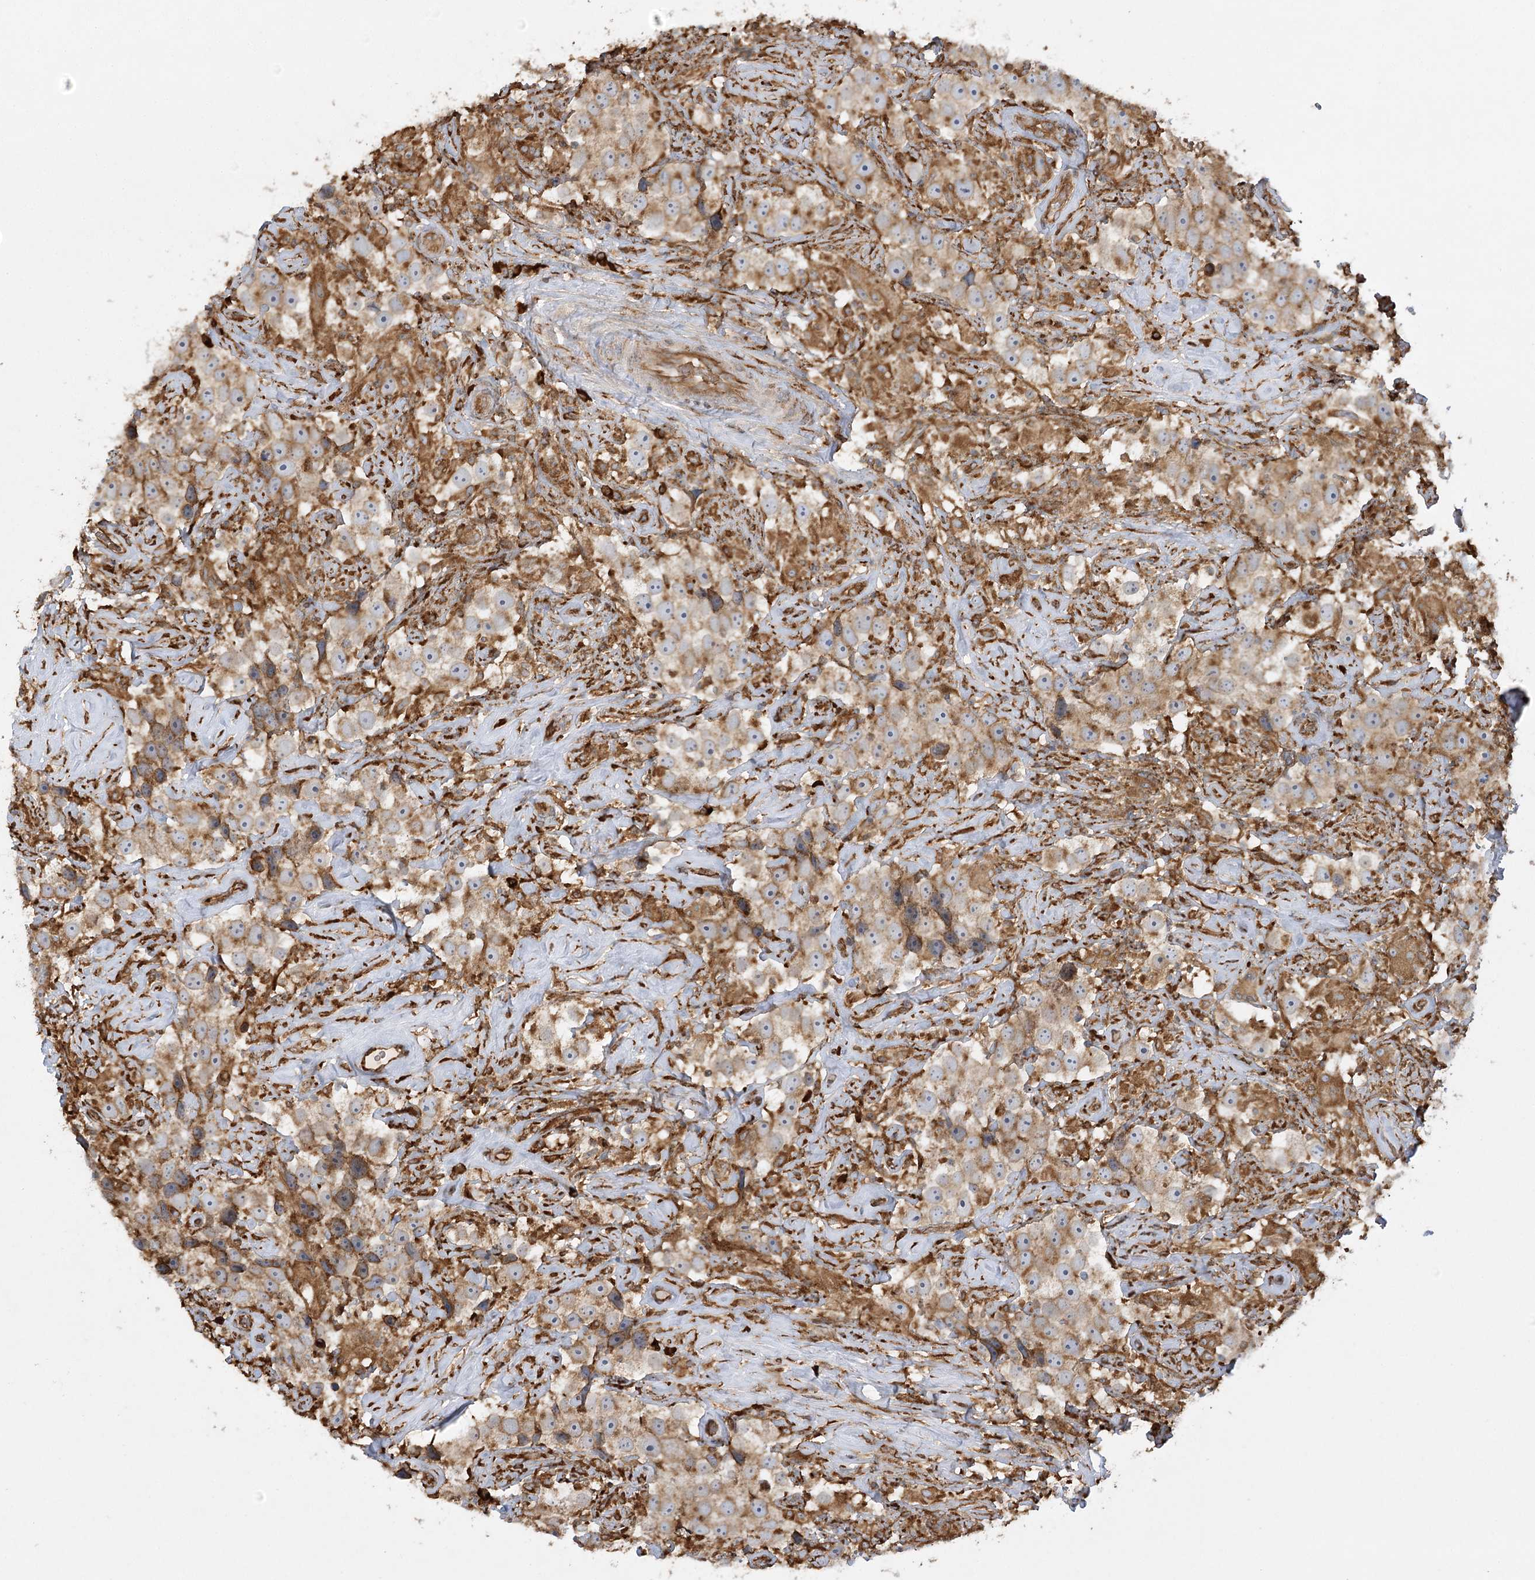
{"staining": {"intensity": "moderate", "quantity": ">75%", "location": "cytoplasmic/membranous"}, "tissue": "testis cancer", "cell_type": "Tumor cells", "image_type": "cancer", "snomed": [{"axis": "morphology", "description": "Seminoma, NOS"}, {"axis": "topography", "description": "Testis"}], "caption": "A medium amount of moderate cytoplasmic/membranous expression is appreciated in about >75% of tumor cells in testis seminoma tissue. (Brightfield microscopy of DAB IHC at high magnification).", "gene": "ACAP2", "patient": {"sex": "male", "age": 49}}